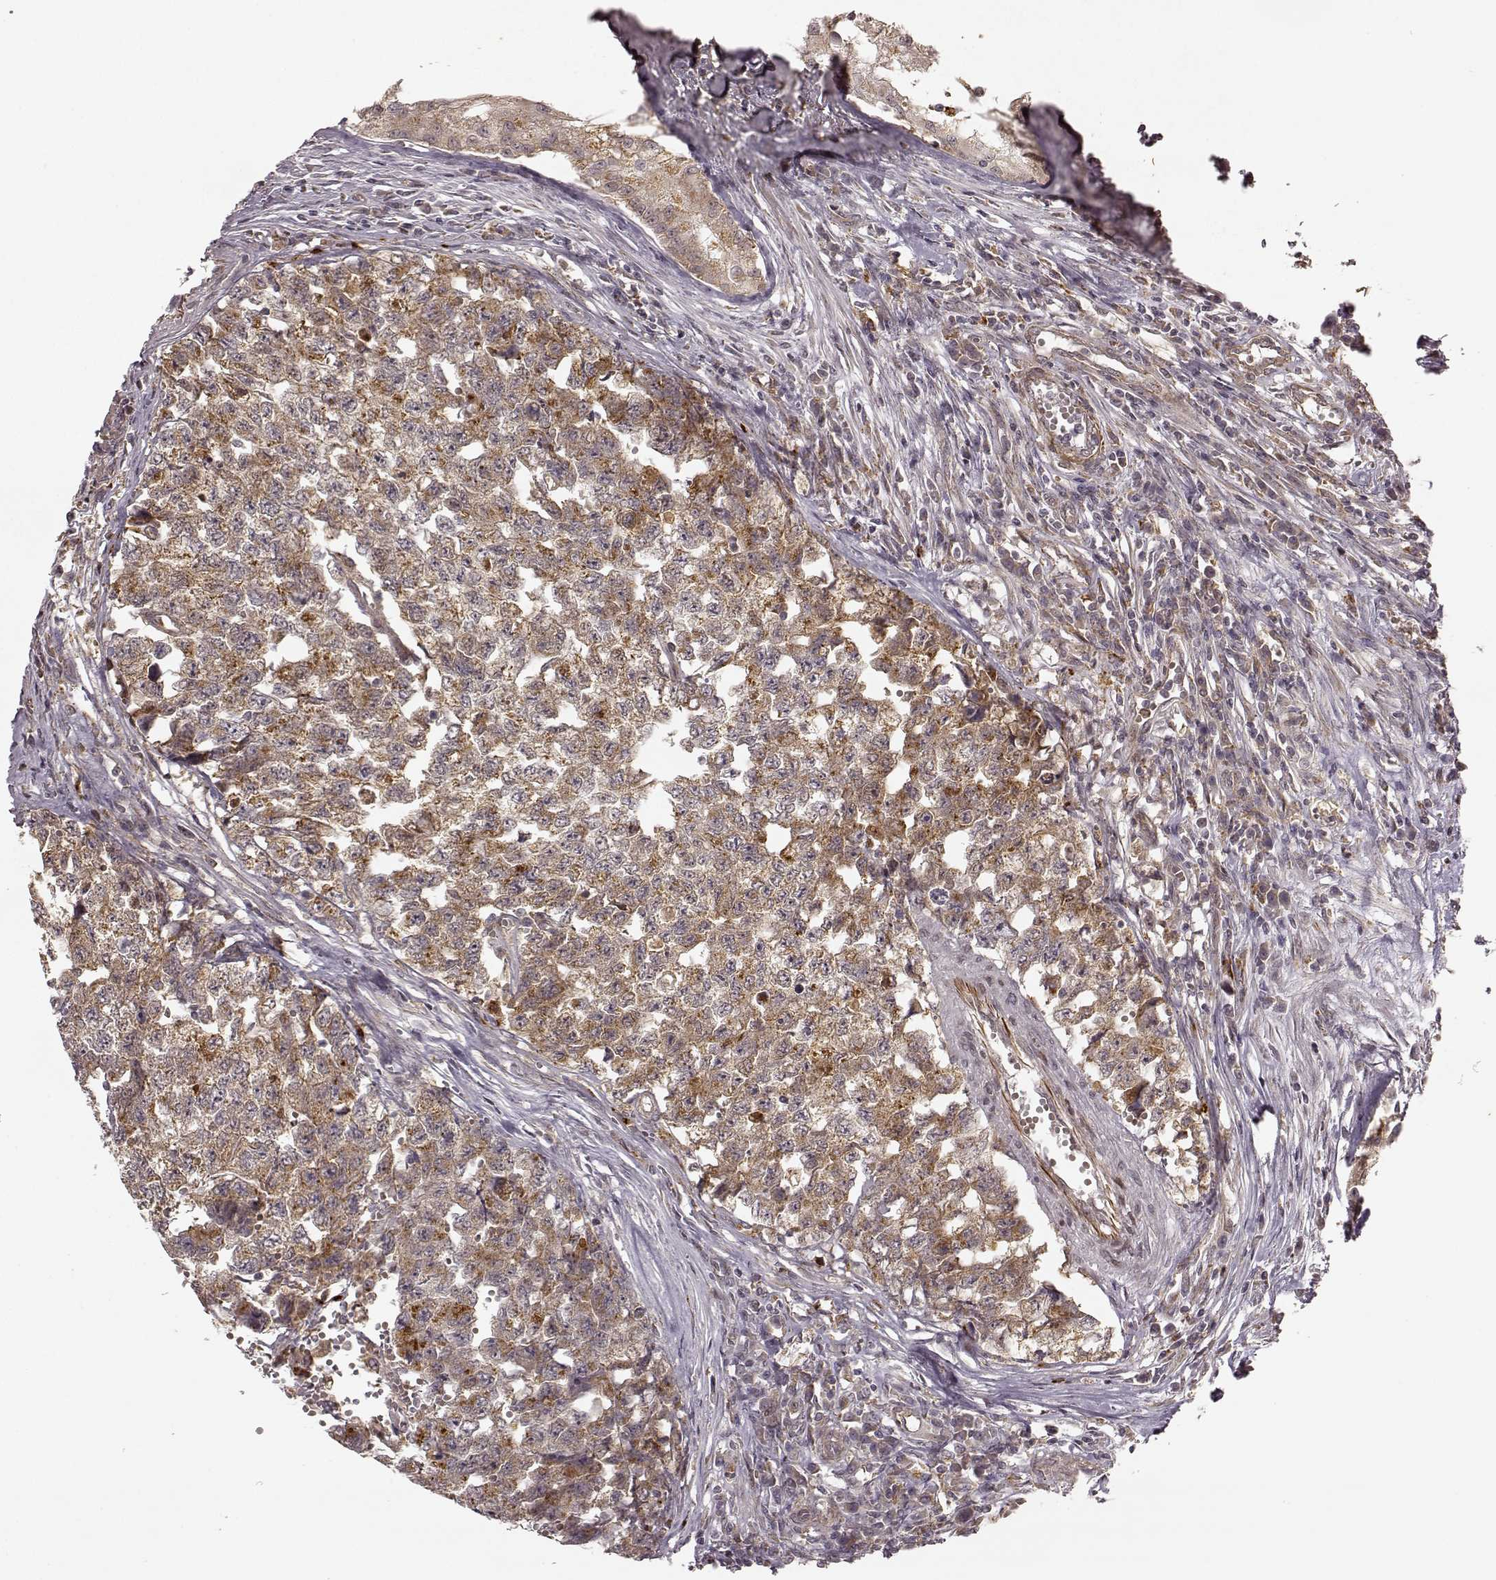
{"staining": {"intensity": "moderate", "quantity": ">75%", "location": "cytoplasmic/membranous"}, "tissue": "testis cancer", "cell_type": "Tumor cells", "image_type": "cancer", "snomed": [{"axis": "morphology", "description": "Seminoma, NOS"}, {"axis": "morphology", "description": "Carcinoma, Embryonal, NOS"}, {"axis": "topography", "description": "Testis"}], "caption": "Brown immunohistochemical staining in testis embryonal carcinoma exhibits moderate cytoplasmic/membranous staining in about >75% of tumor cells.", "gene": "SLC12A9", "patient": {"sex": "male", "age": 22}}